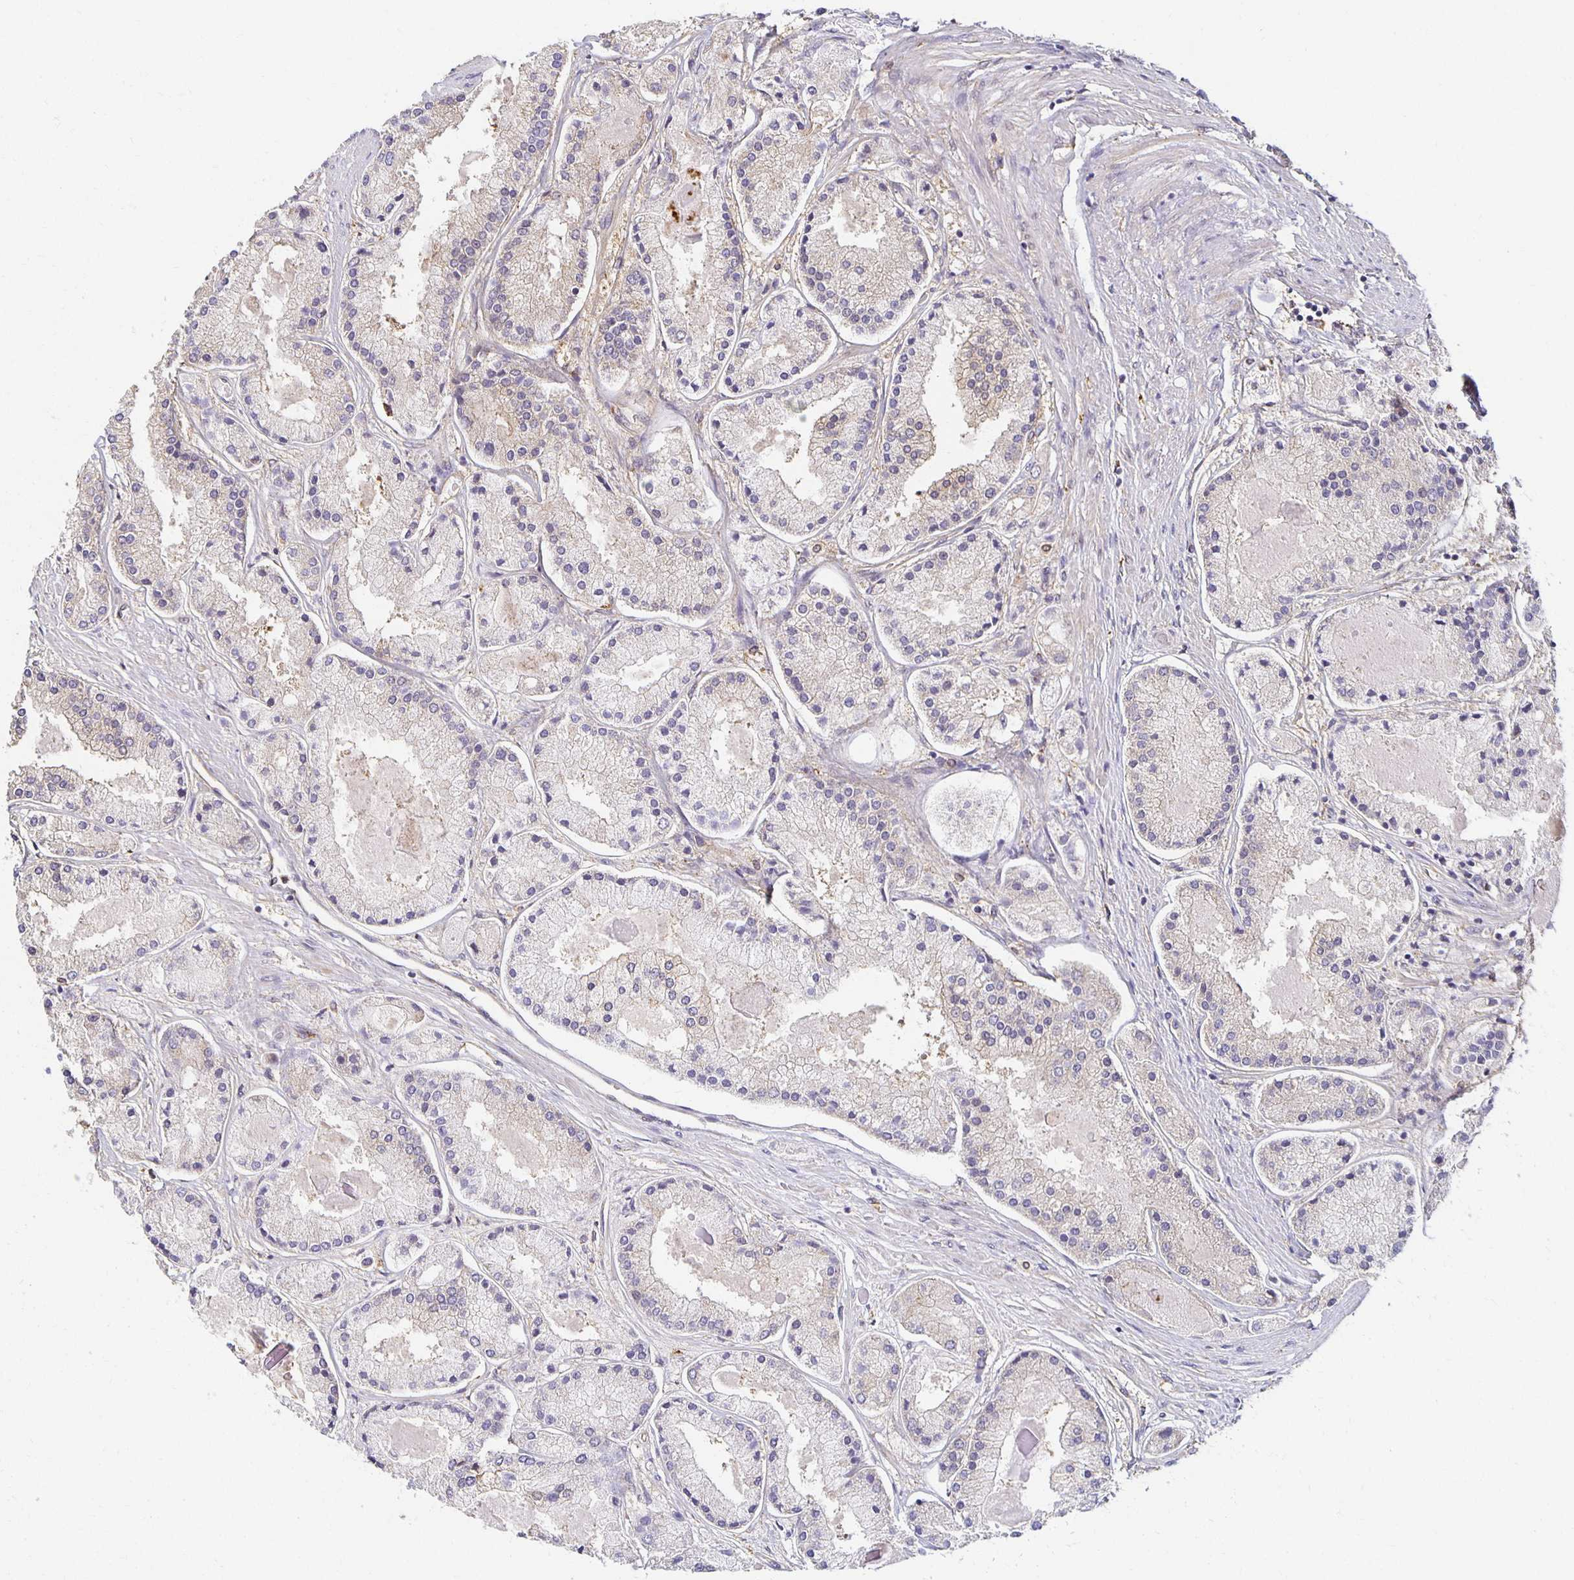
{"staining": {"intensity": "negative", "quantity": "none", "location": "none"}, "tissue": "prostate cancer", "cell_type": "Tumor cells", "image_type": "cancer", "snomed": [{"axis": "morphology", "description": "Adenocarcinoma, High grade"}, {"axis": "topography", "description": "Prostate"}], "caption": "The immunohistochemistry (IHC) micrograph has no significant staining in tumor cells of high-grade adenocarcinoma (prostate) tissue.", "gene": "SORL1", "patient": {"sex": "male", "age": 67}}